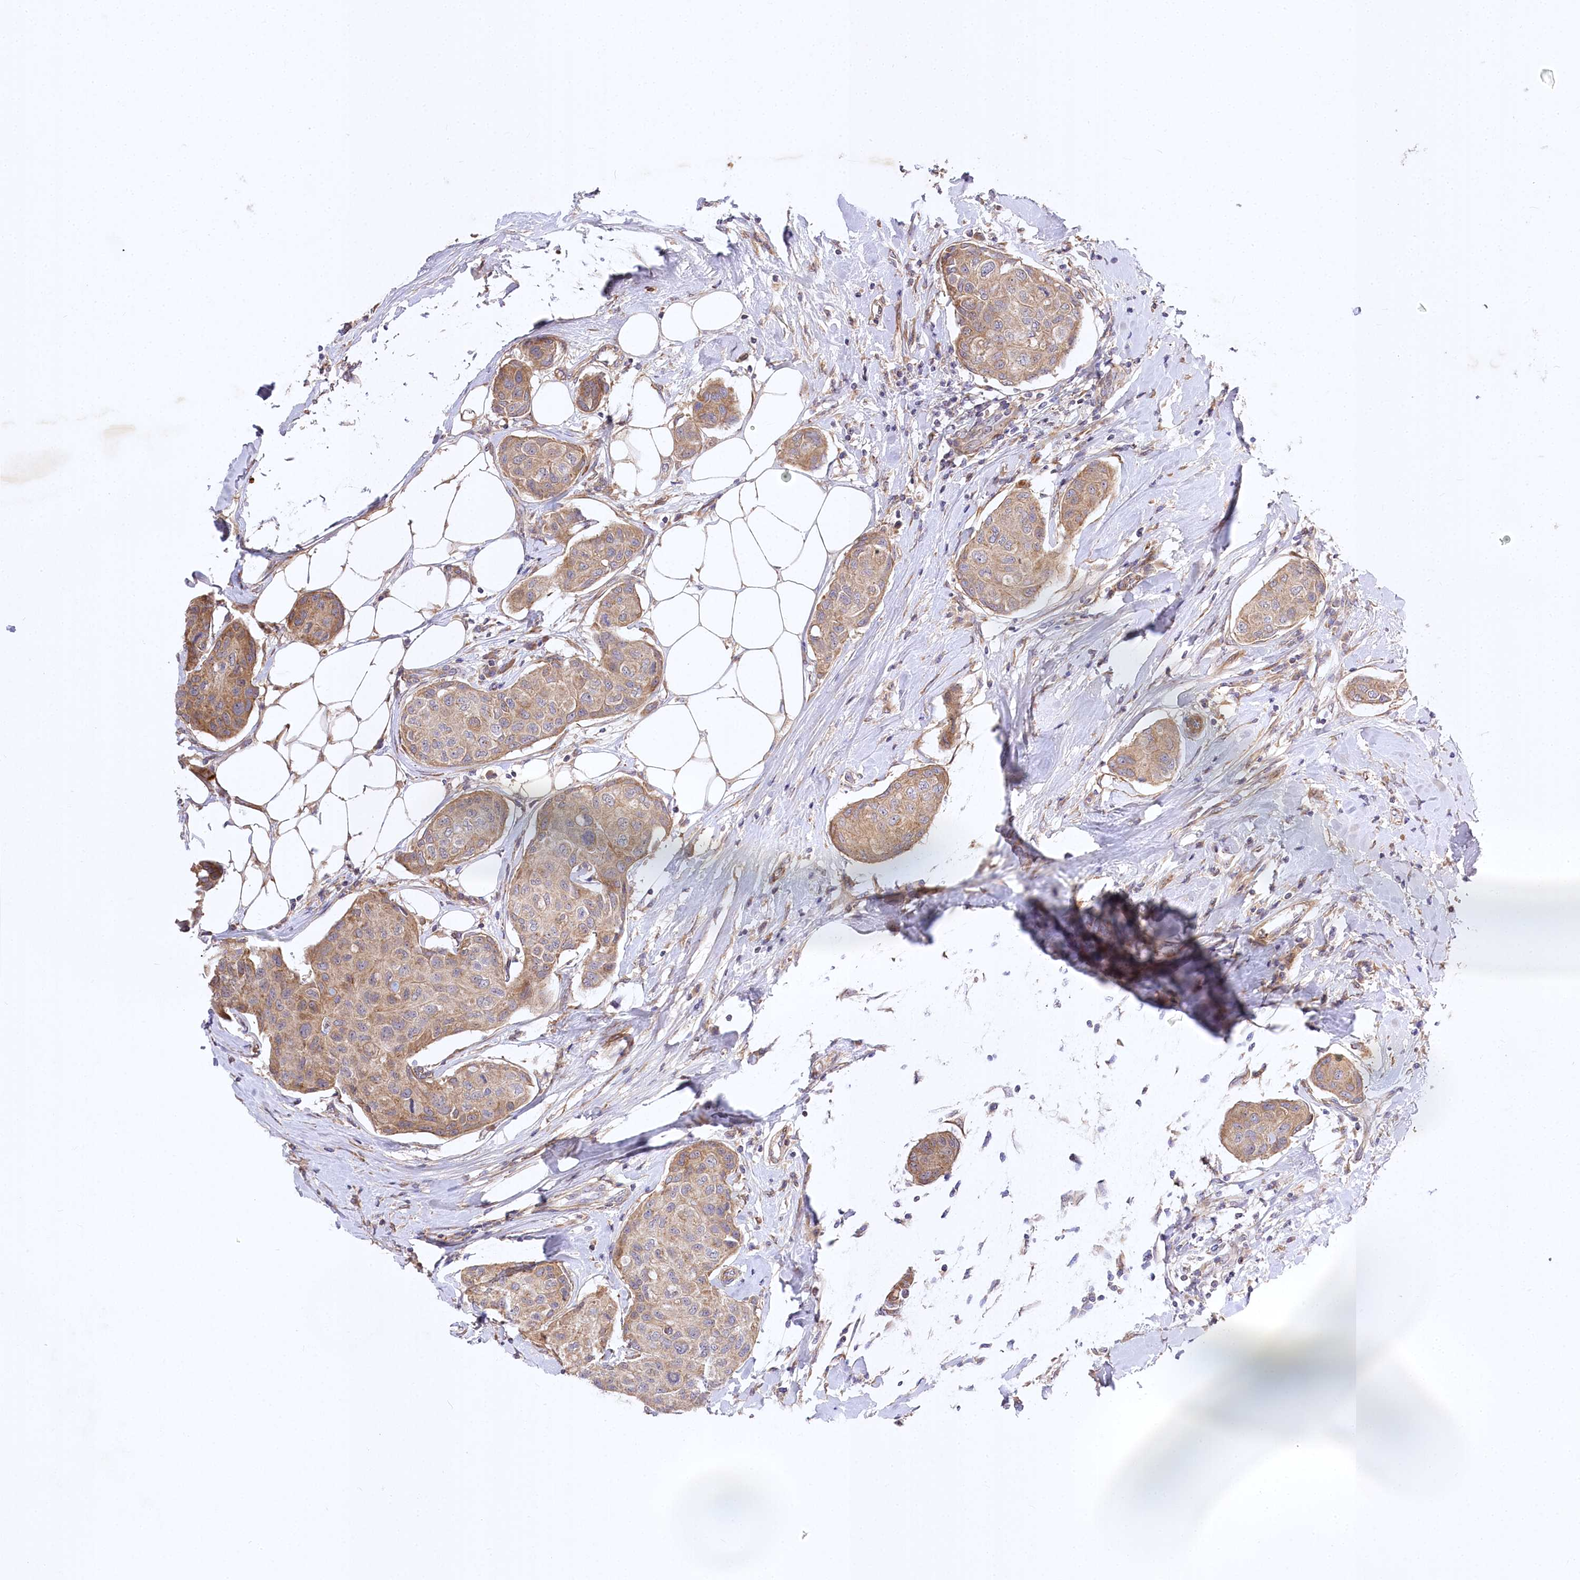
{"staining": {"intensity": "moderate", "quantity": ">75%", "location": "cytoplasmic/membranous"}, "tissue": "breast cancer", "cell_type": "Tumor cells", "image_type": "cancer", "snomed": [{"axis": "morphology", "description": "Duct carcinoma"}, {"axis": "topography", "description": "Breast"}], "caption": "Immunohistochemistry (IHC) micrograph of human breast cancer stained for a protein (brown), which reveals medium levels of moderate cytoplasmic/membranous expression in about >75% of tumor cells.", "gene": "TRUB1", "patient": {"sex": "female", "age": 80}}